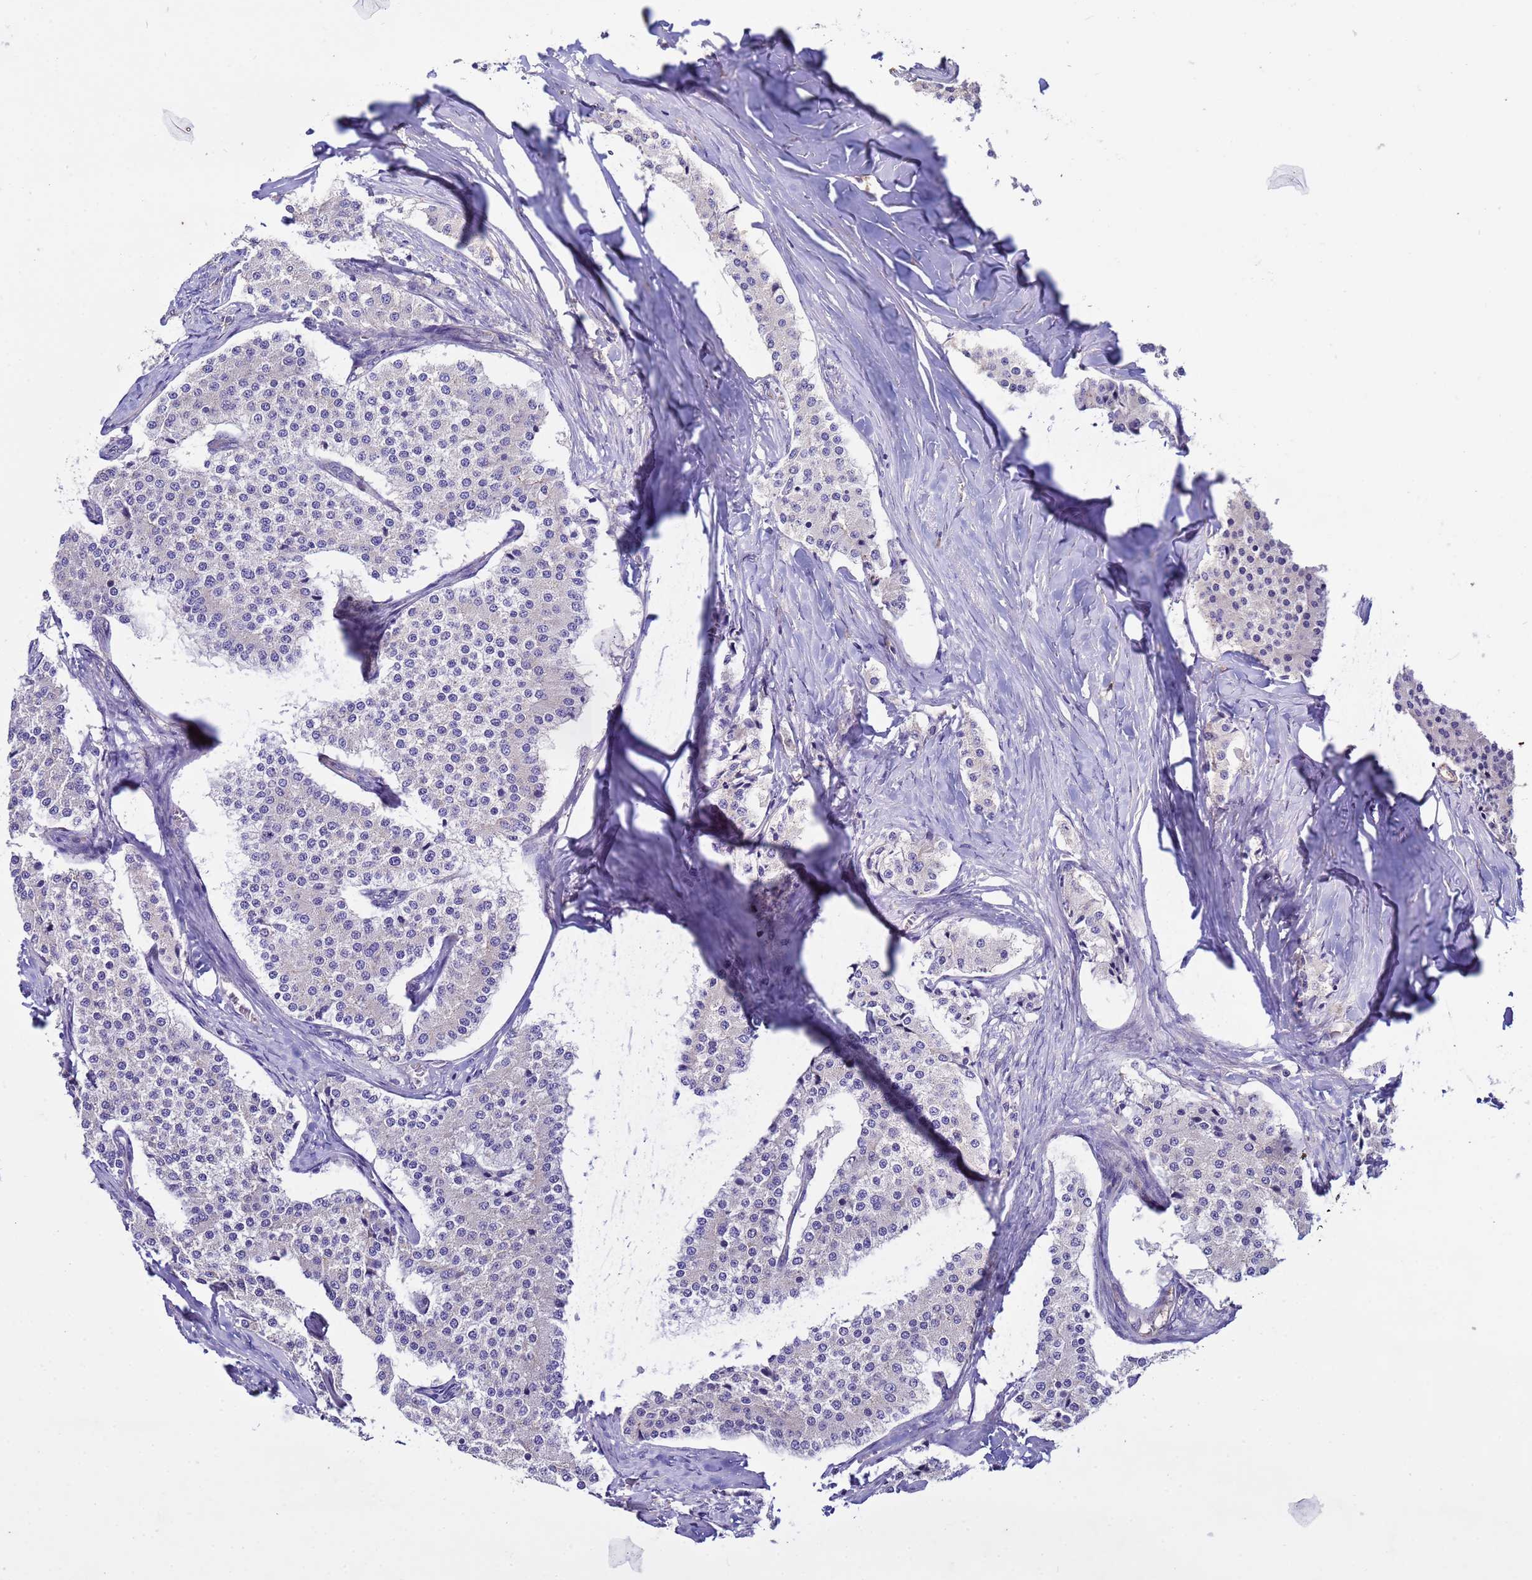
{"staining": {"intensity": "negative", "quantity": "none", "location": "none"}, "tissue": "carcinoid", "cell_type": "Tumor cells", "image_type": "cancer", "snomed": [{"axis": "morphology", "description": "Carcinoid, malignant, NOS"}, {"axis": "topography", "description": "Colon"}], "caption": "This is a histopathology image of IHC staining of carcinoid, which shows no positivity in tumor cells.", "gene": "IGSF11", "patient": {"sex": "female", "age": 52}}